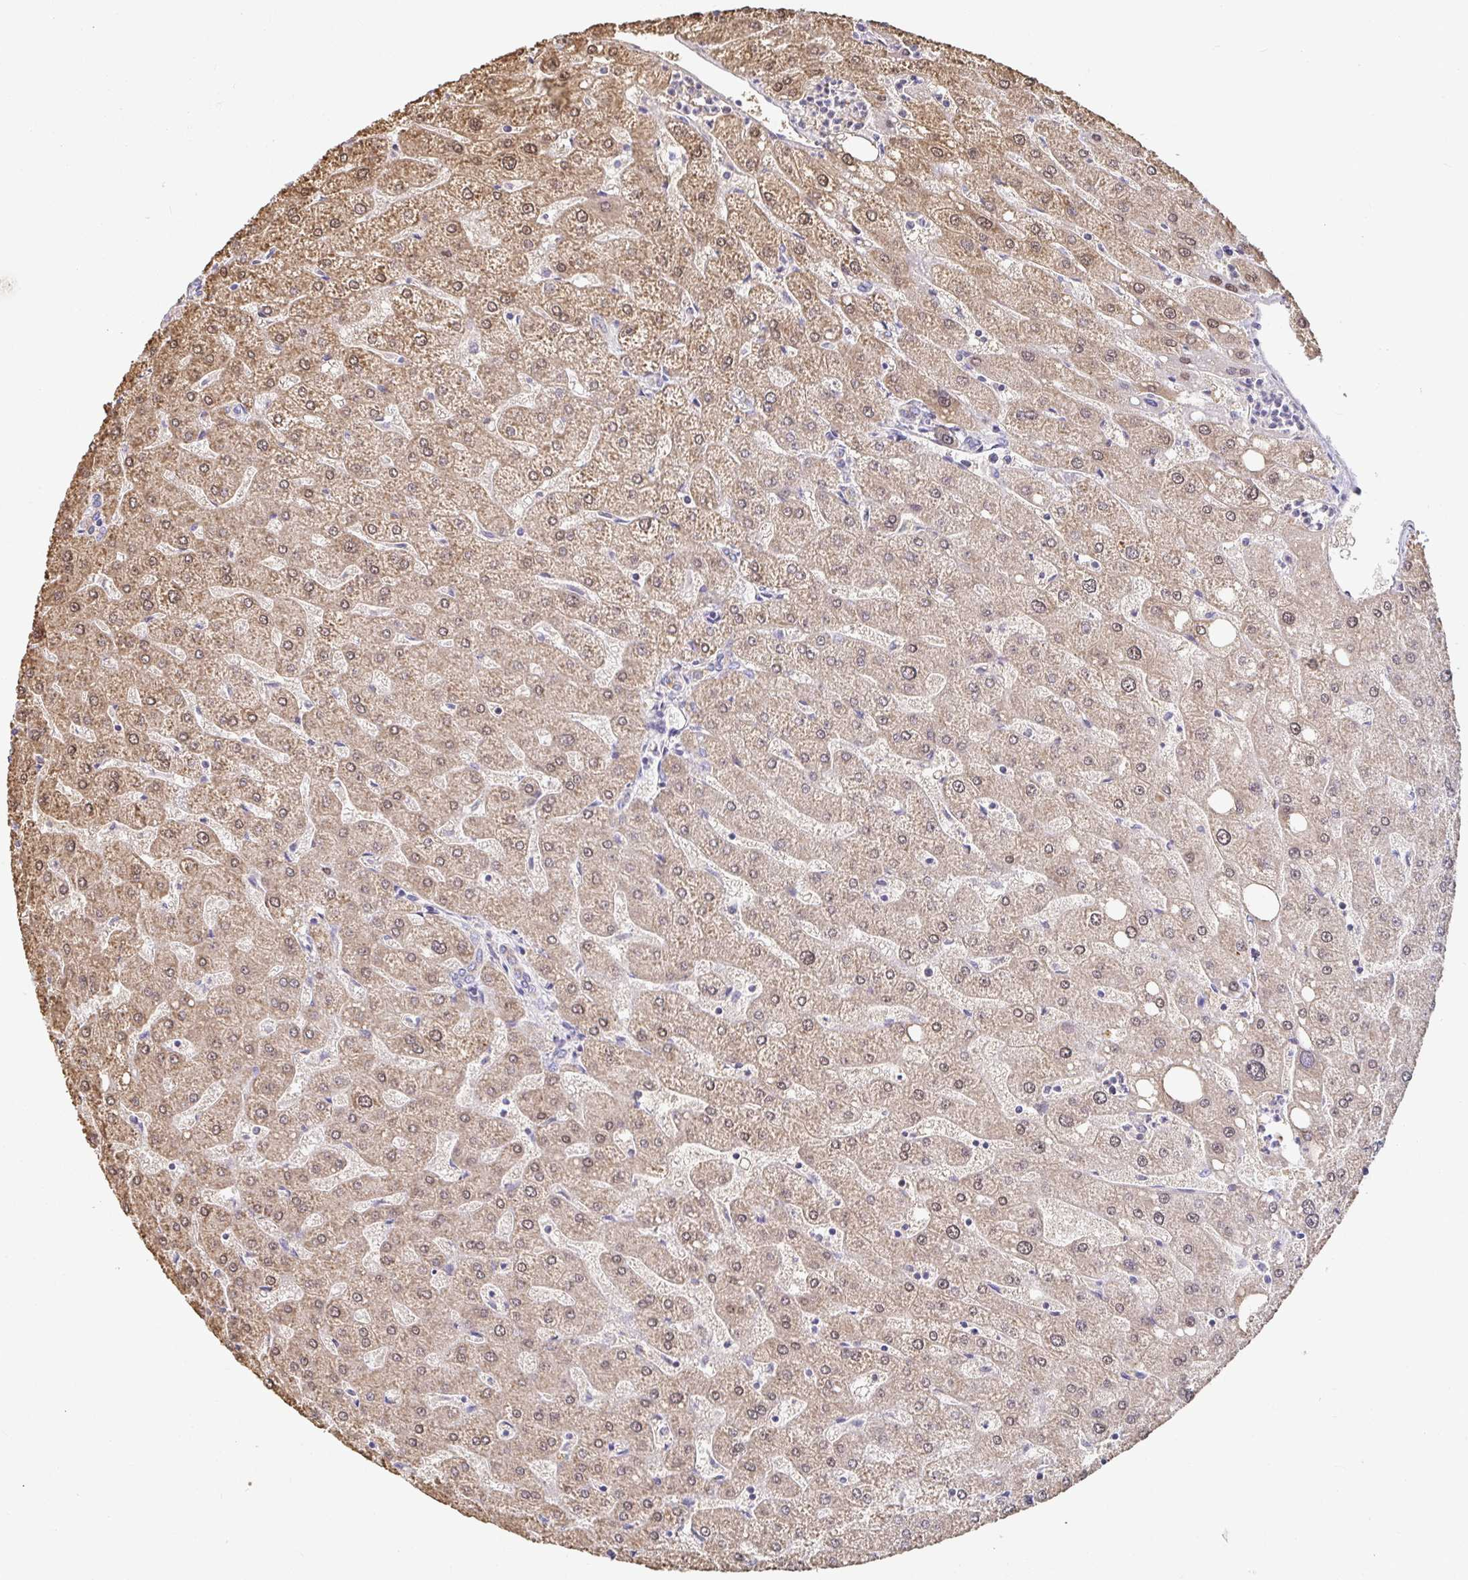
{"staining": {"intensity": "weak", "quantity": "<25%", "location": "cytoplasmic/membranous,nuclear"}, "tissue": "liver", "cell_type": "Cholangiocytes", "image_type": "normal", "snomed": [{"axis": "morphology", "description": "Normal tissue, NOS"}, {"axis": "topography", "description": "Liver"}], "caption": "The histopathology image reveals no staining of cholangiocytes in unremarkable liver. (IHC, brightfield microscopy, high magnification).", "gene": "PIWIL3", "patient": {"sex": "male", "age": 67}}